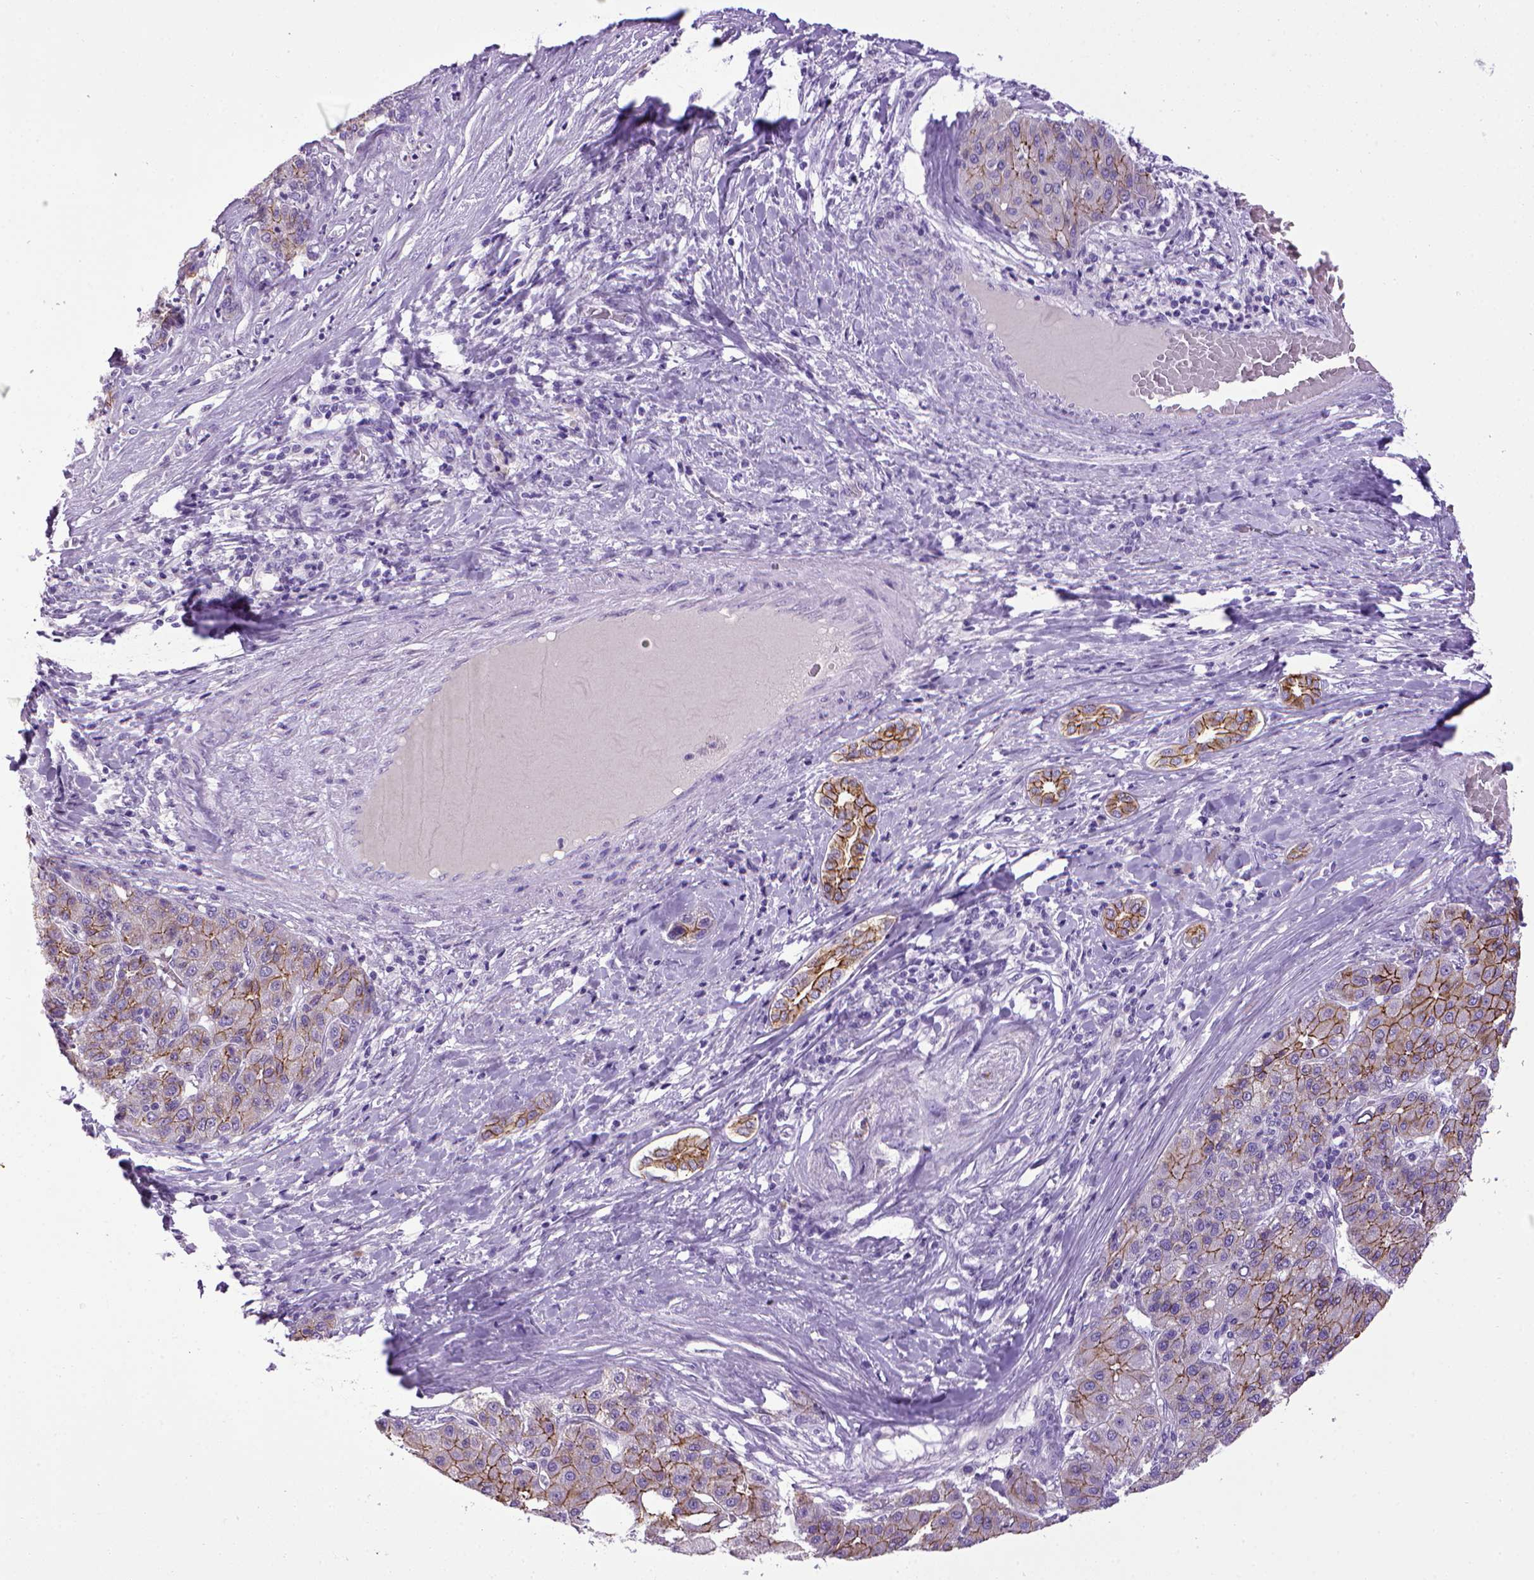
{"staining": {"intensity": "moderate", "quantity": ">75%", "location": "cytoplasmic/membranous"}, "tissue": "liver cancer", "cell_type": "Tumor cells", "image_type": "cancer", "snomed": [{"axis": "morphology", "description": "Carcinoma, Hepatocellular, NOS"}, {"axis": "topography", "description": "Liver"}], "caption": "Immunohistochemistry micrograph of neoplastic tissue: liver hepatocellular carcinoma stained using IHC reveals medium levels of moderate protein expression localized specifically in the cytoplasmic/membranous of tumor cells, appearing as a cytoplasmic/membranous brown color.", "gene": "CDH1", "patient": {"sex": "male", "age": 65}}